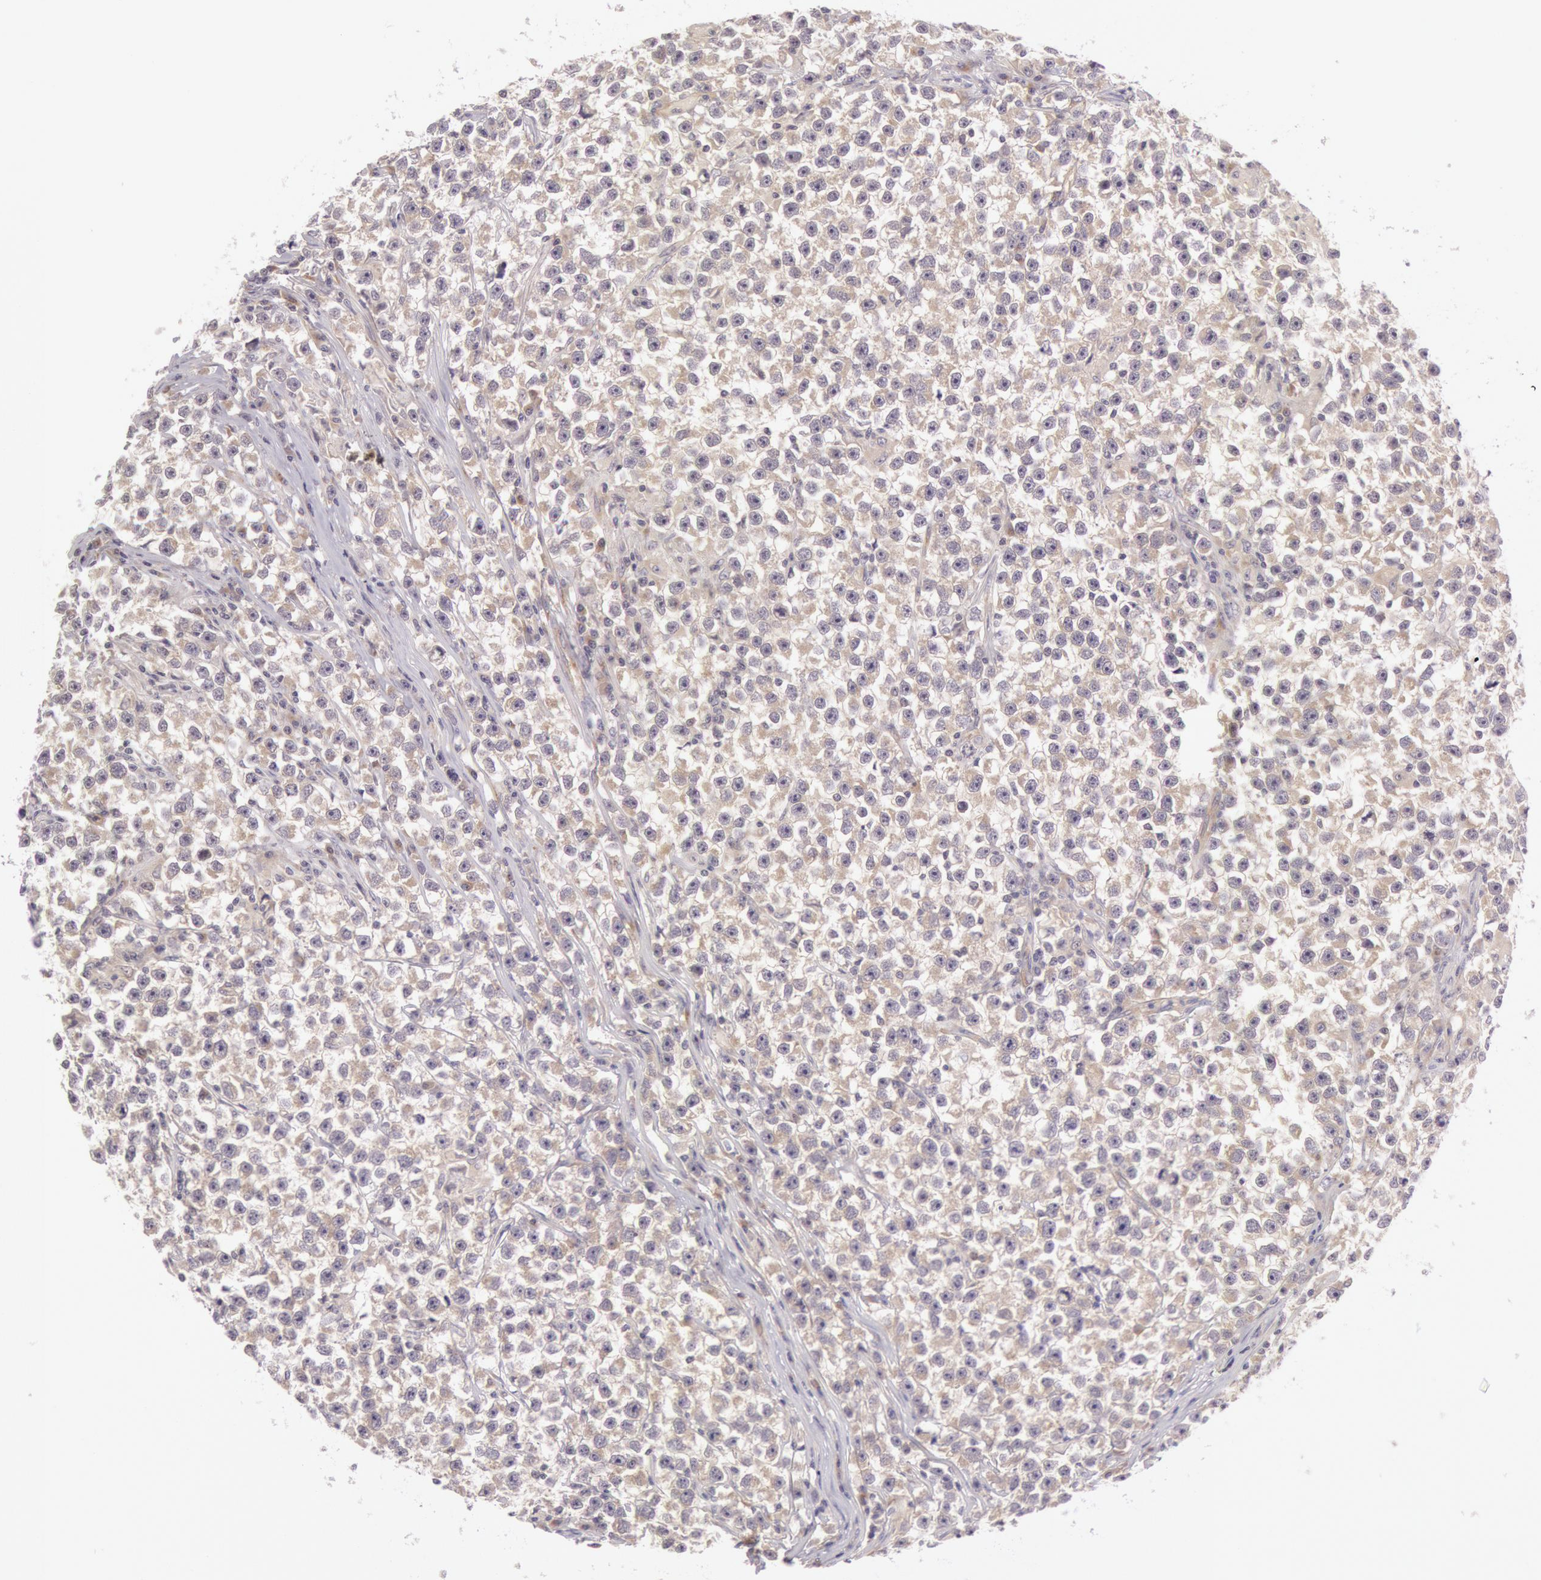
{"staining": {"intensity": "weak", "quantity": "25%-75%", "location": "cytoplasmic/membranous"}, "tissue": "testis cancer", "cell_type": "Tumor cells", "image_type": "cancer", "snomed": [{"axis": "morphology", "description": "Seminoma, NOS"}, {"axis": "topography", "description": "Testis"}], "caption": "Approximately 25%-75% of tumor cells in testis cancer demonstrate weak cytoplasmic/membranous protein expression as visualized by brown immunohistochemical staining.", "gene": "CHUK", "patient": {"sex": "male", "age": 33}}